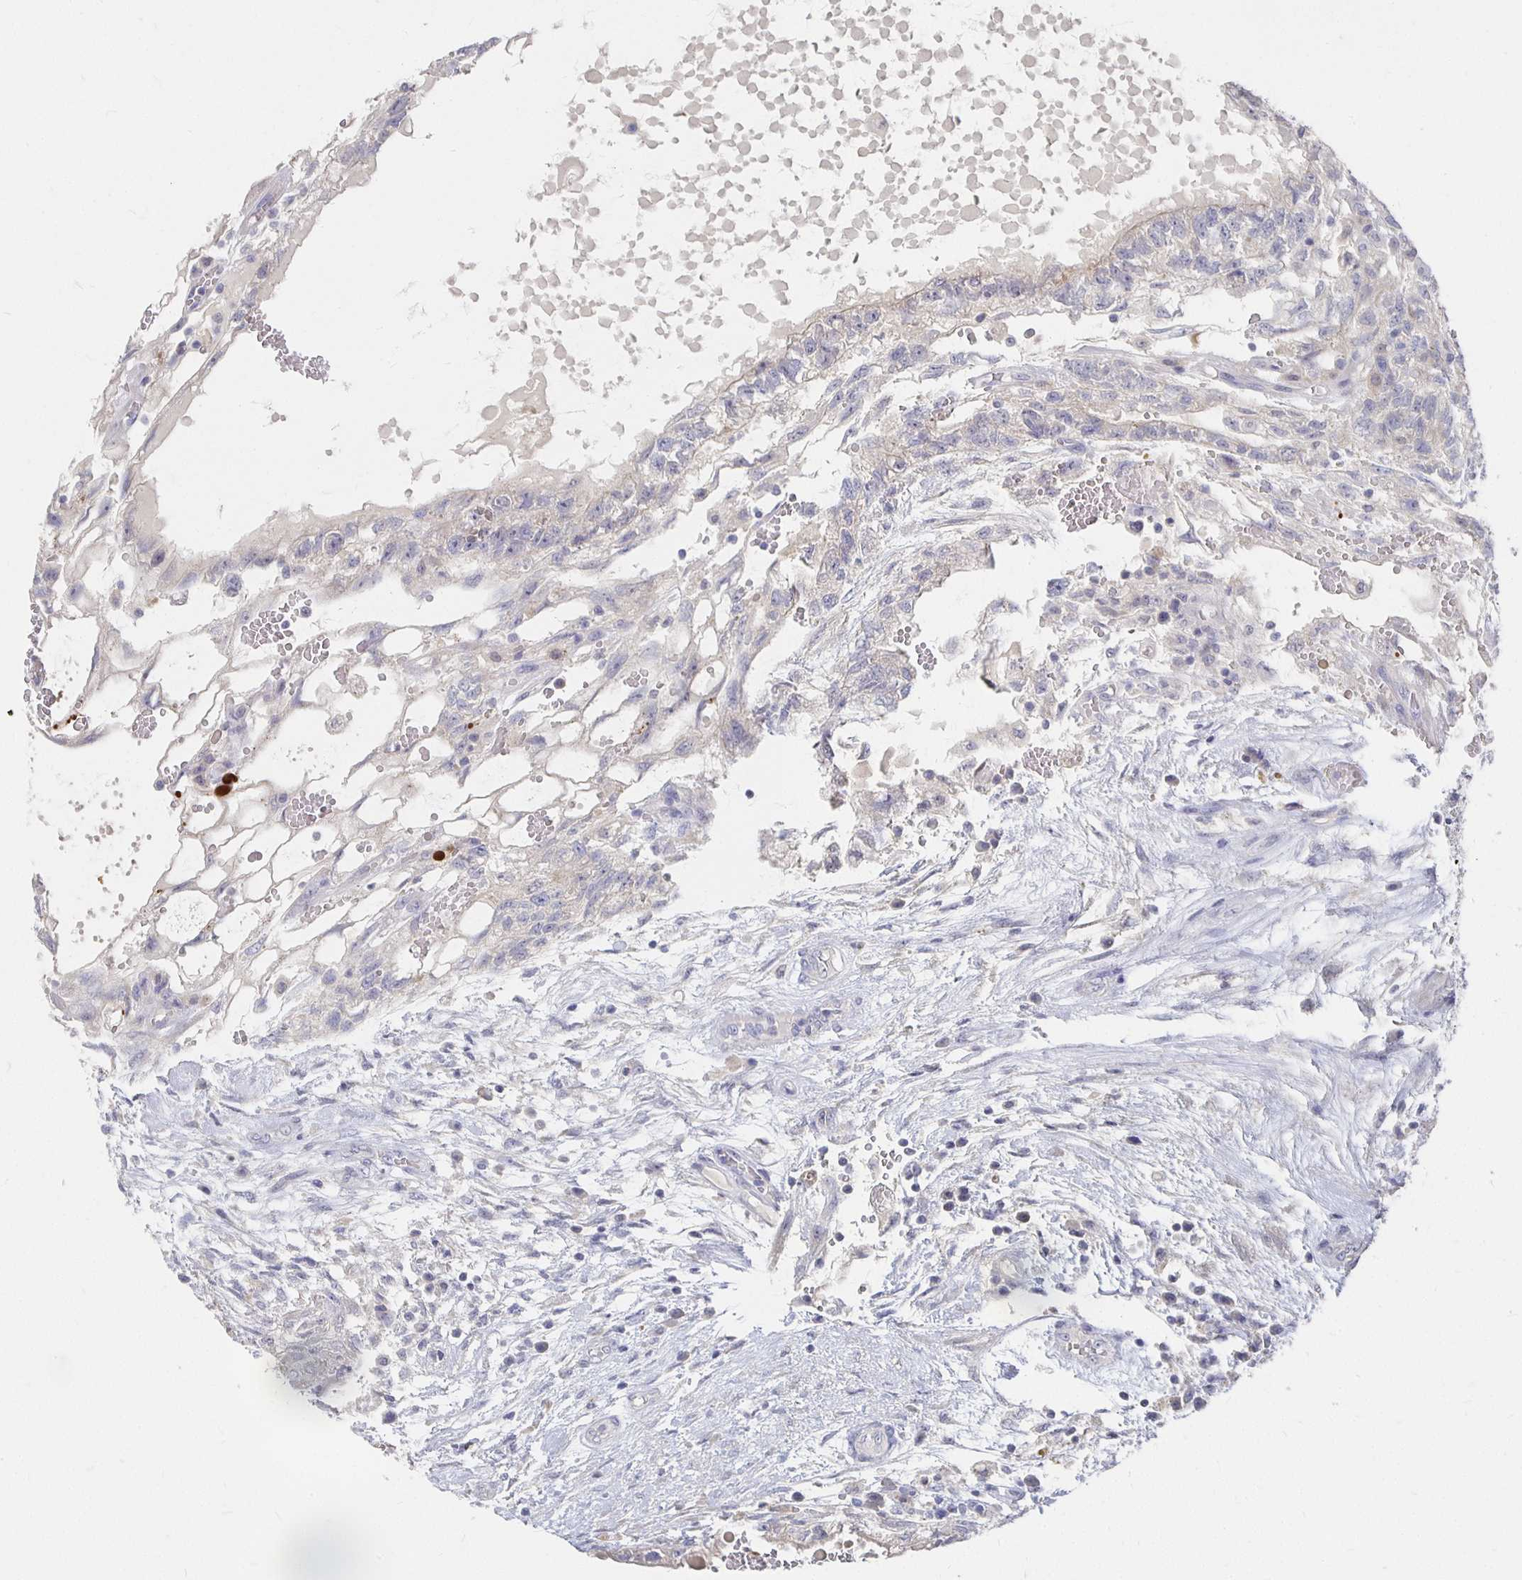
{"staining": {"intensity": "negative", "quantity": "none", "location": "none"}, "tissue": "testis cancer", "cell_type": "Tumor cells", "image_type": "cancer", "snomed": [{"axis": "morphology", "description": "Normal tissue, NOS"}, {"axis": "morphology", "description": "Carcinoma, Embryonal, NOS"}, {"axis": "topography", "description": "Testis"}], "caption": "Image shows no significant protein expression in tumor cells of embryonal carcinoma (testis).", "gene": "FKRP", "patient": {"sex": "male", "age": 32}}